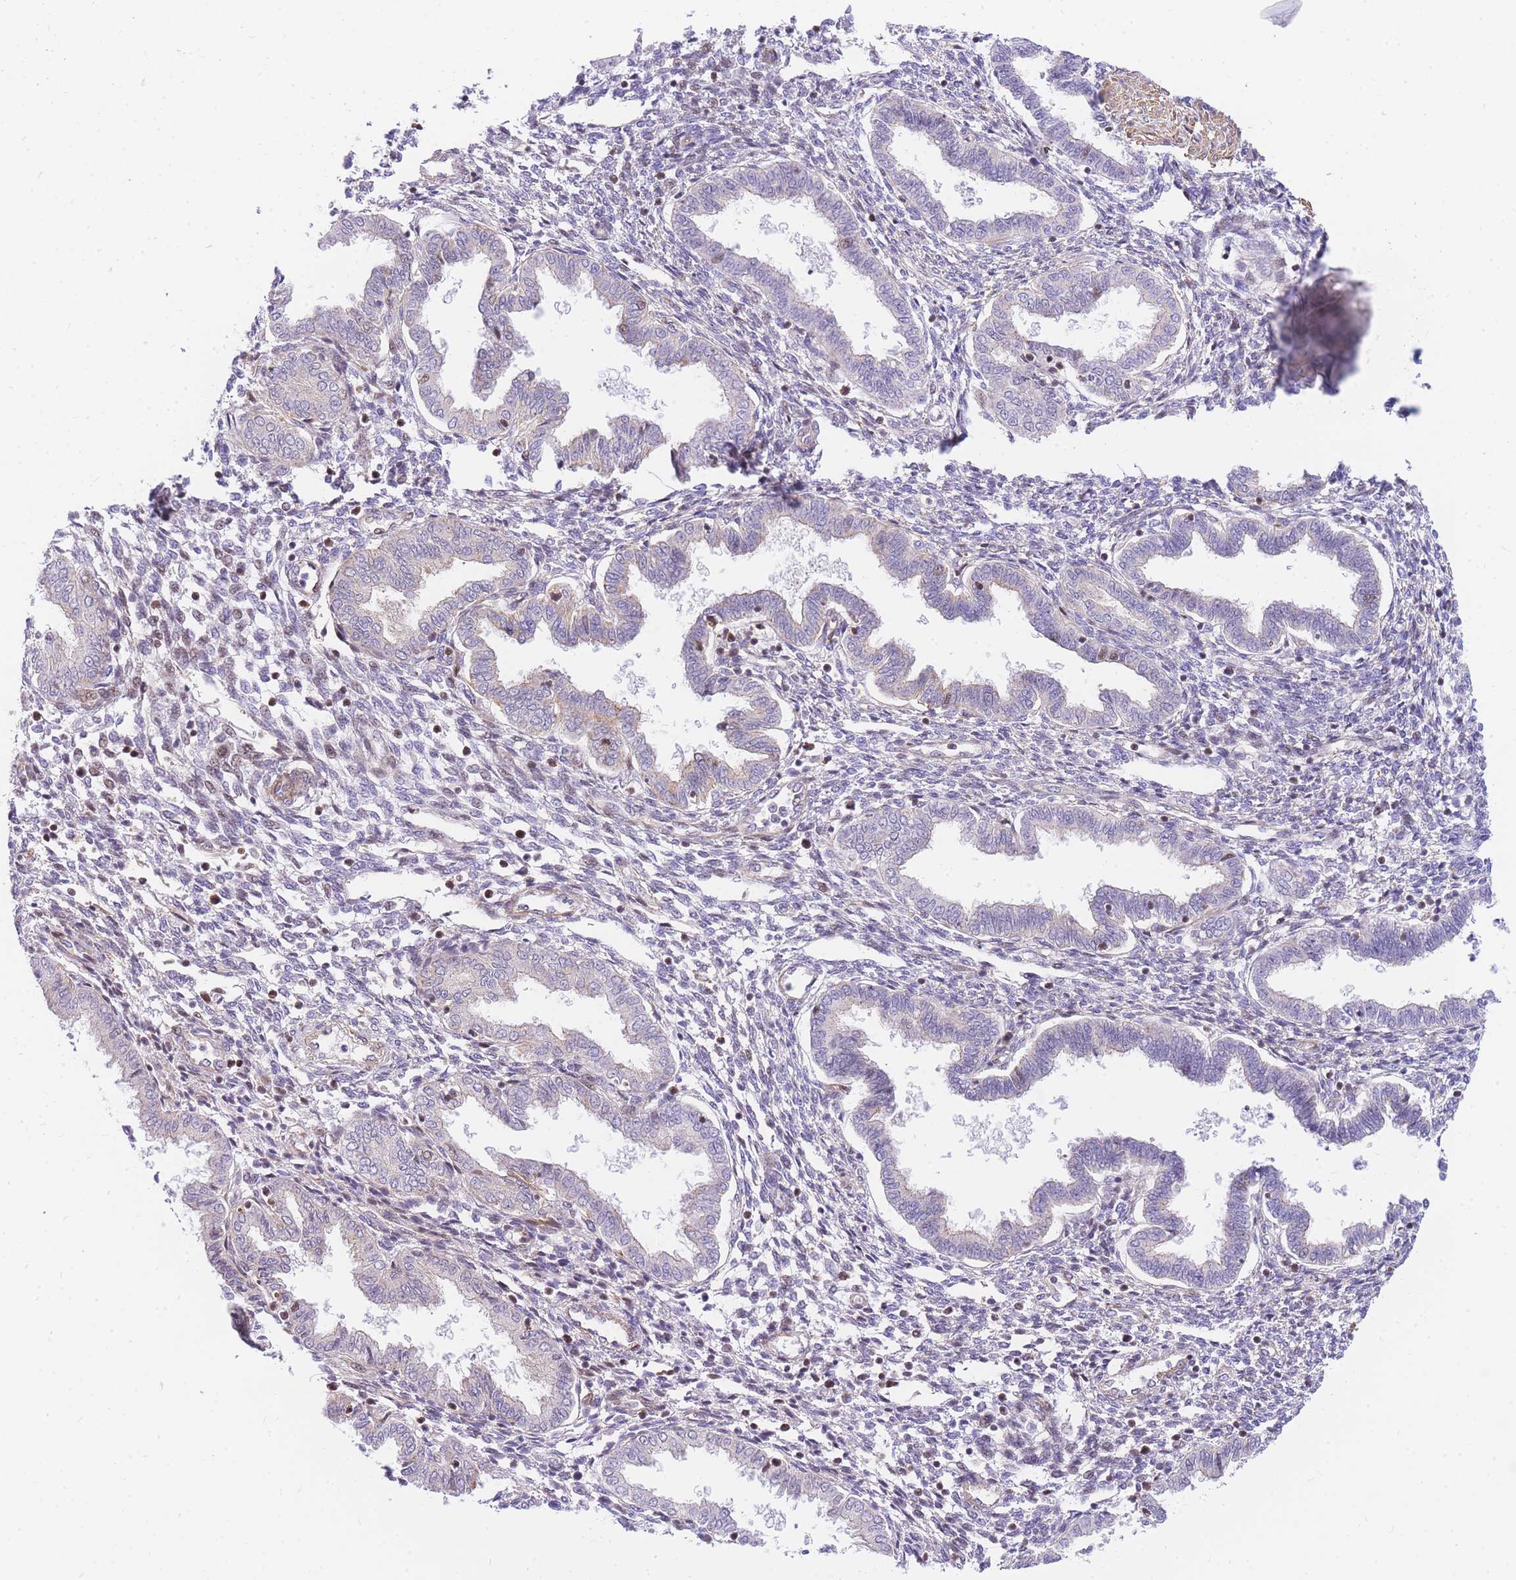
{"staining": {"intensity": "moderate", "quantity": "<25%", "location": "nuclear"}, "tissue": "endometrium", "cell_type": "Cells in endometrial stroma", "image_type": "normal", "snomed": [{"axis": "morphology", "description": "Normal tissue, NOS"}, {"axis": "topography", "description": "Endometrium"}], "caption": "Immunohistochemistry staining of normal endometrium, which reveals low levels of moderate nuclear expression in about <25% of cells in endometrial stroma indicating moderate nuclear protein staining. The staining was performed using DAB (brown) for protein detection and nuclei were counterstained in hematoxylin (blue).", "gene": "S100PBP", "patient": {"sex": "female", "age": 33}}